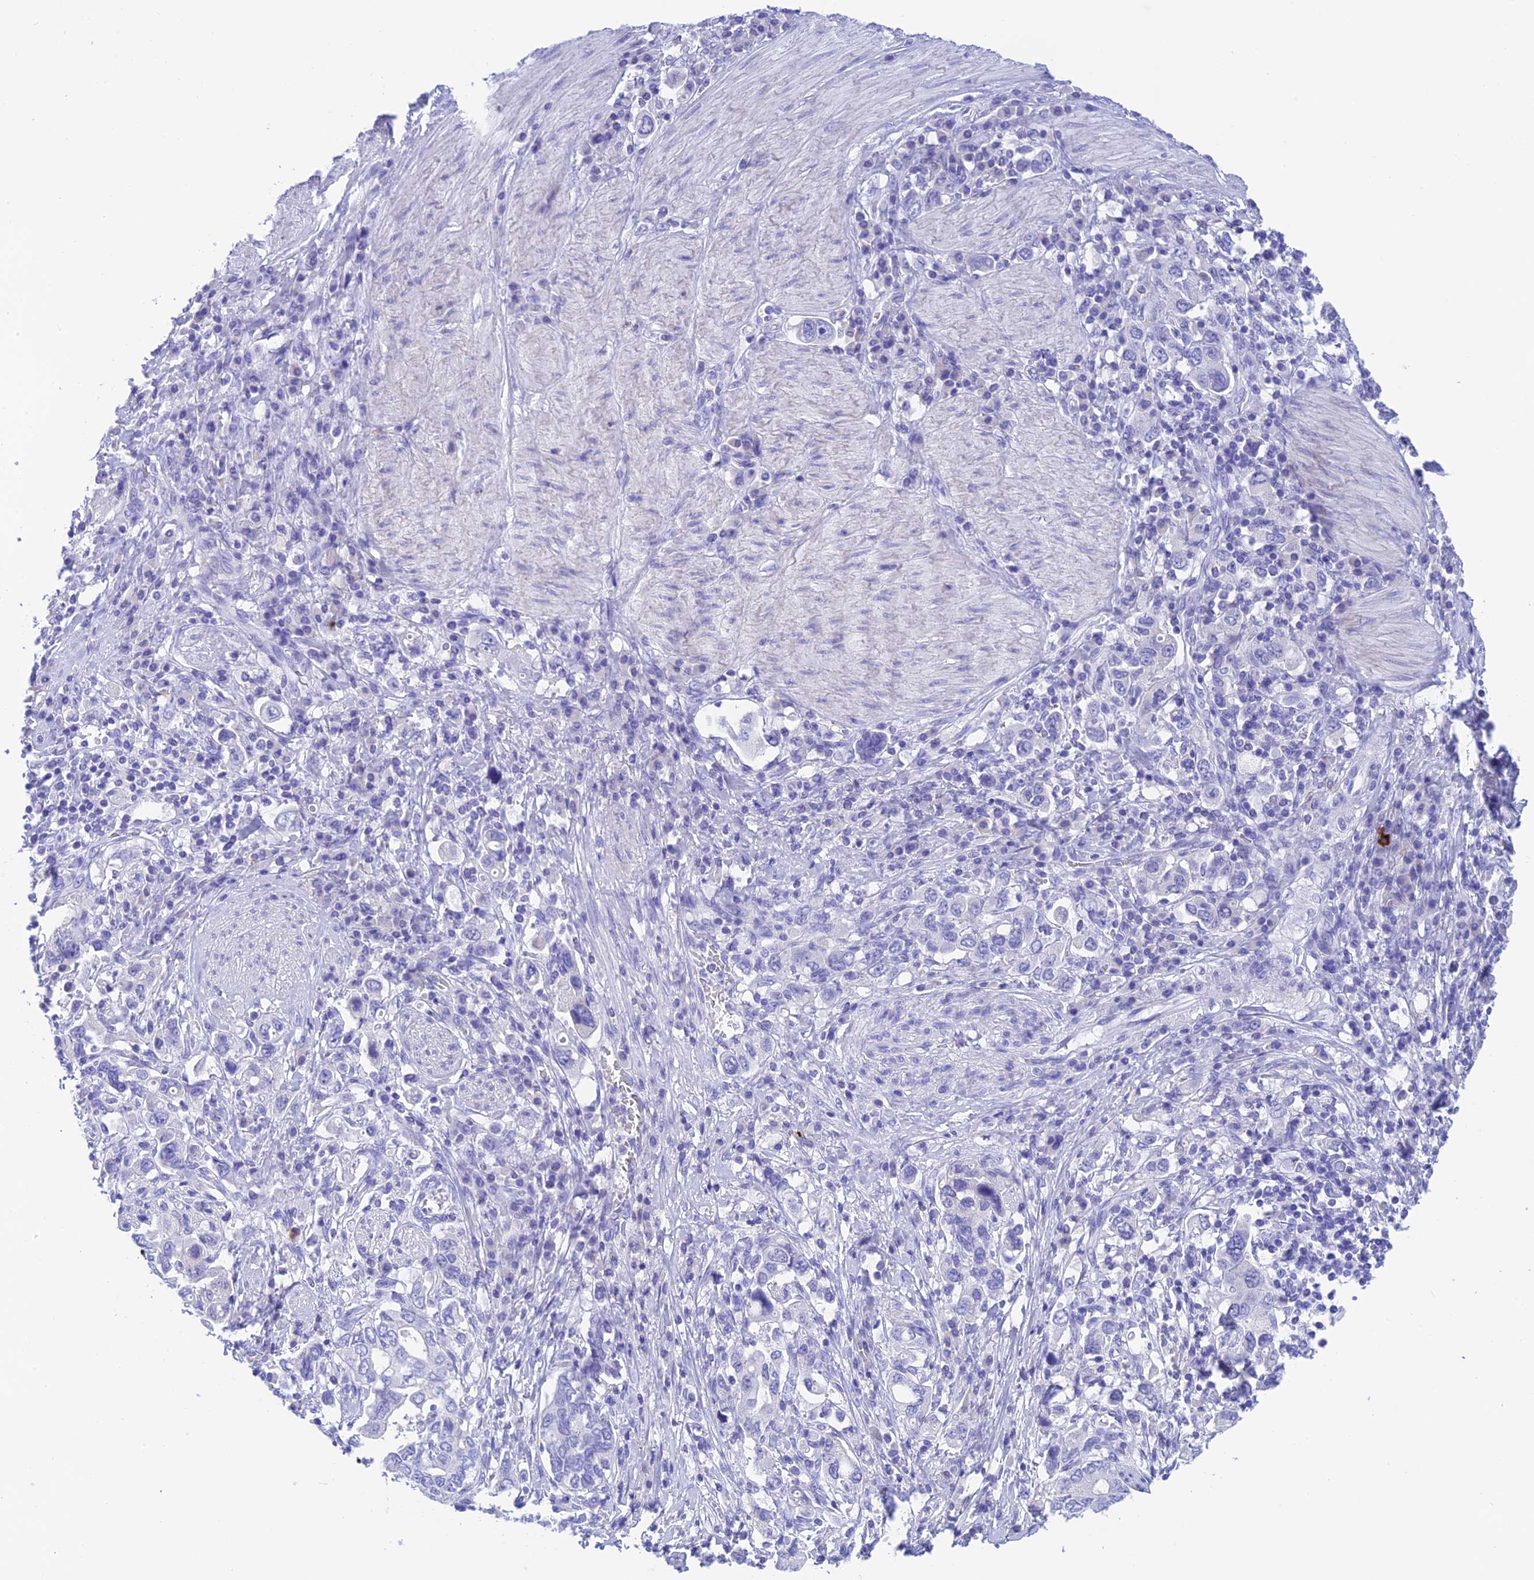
{"staining": {"intensity": "negative", "quantity": "none", "location": "none"}, "tissue": "stomach cancer", "cell_type": "Tumor cells", "image_type": "cancer", "snomed": [{"axis": "morphology", "description": "Adenocarcinoma, NOS"}, {"axis": "topography", "description": "Stomach, upper"}, {"axis": "topography", "description": "Stomach"}], "caption": "A high-resolution histopathology image shows immunohistochemistry (IHC) staining of stomach cancer (adenocarcinoma), which demonstrates no significant positivity in tumor cells.", "gene": "KDELR3", "patient": {"sex": "male", "age": 62}}